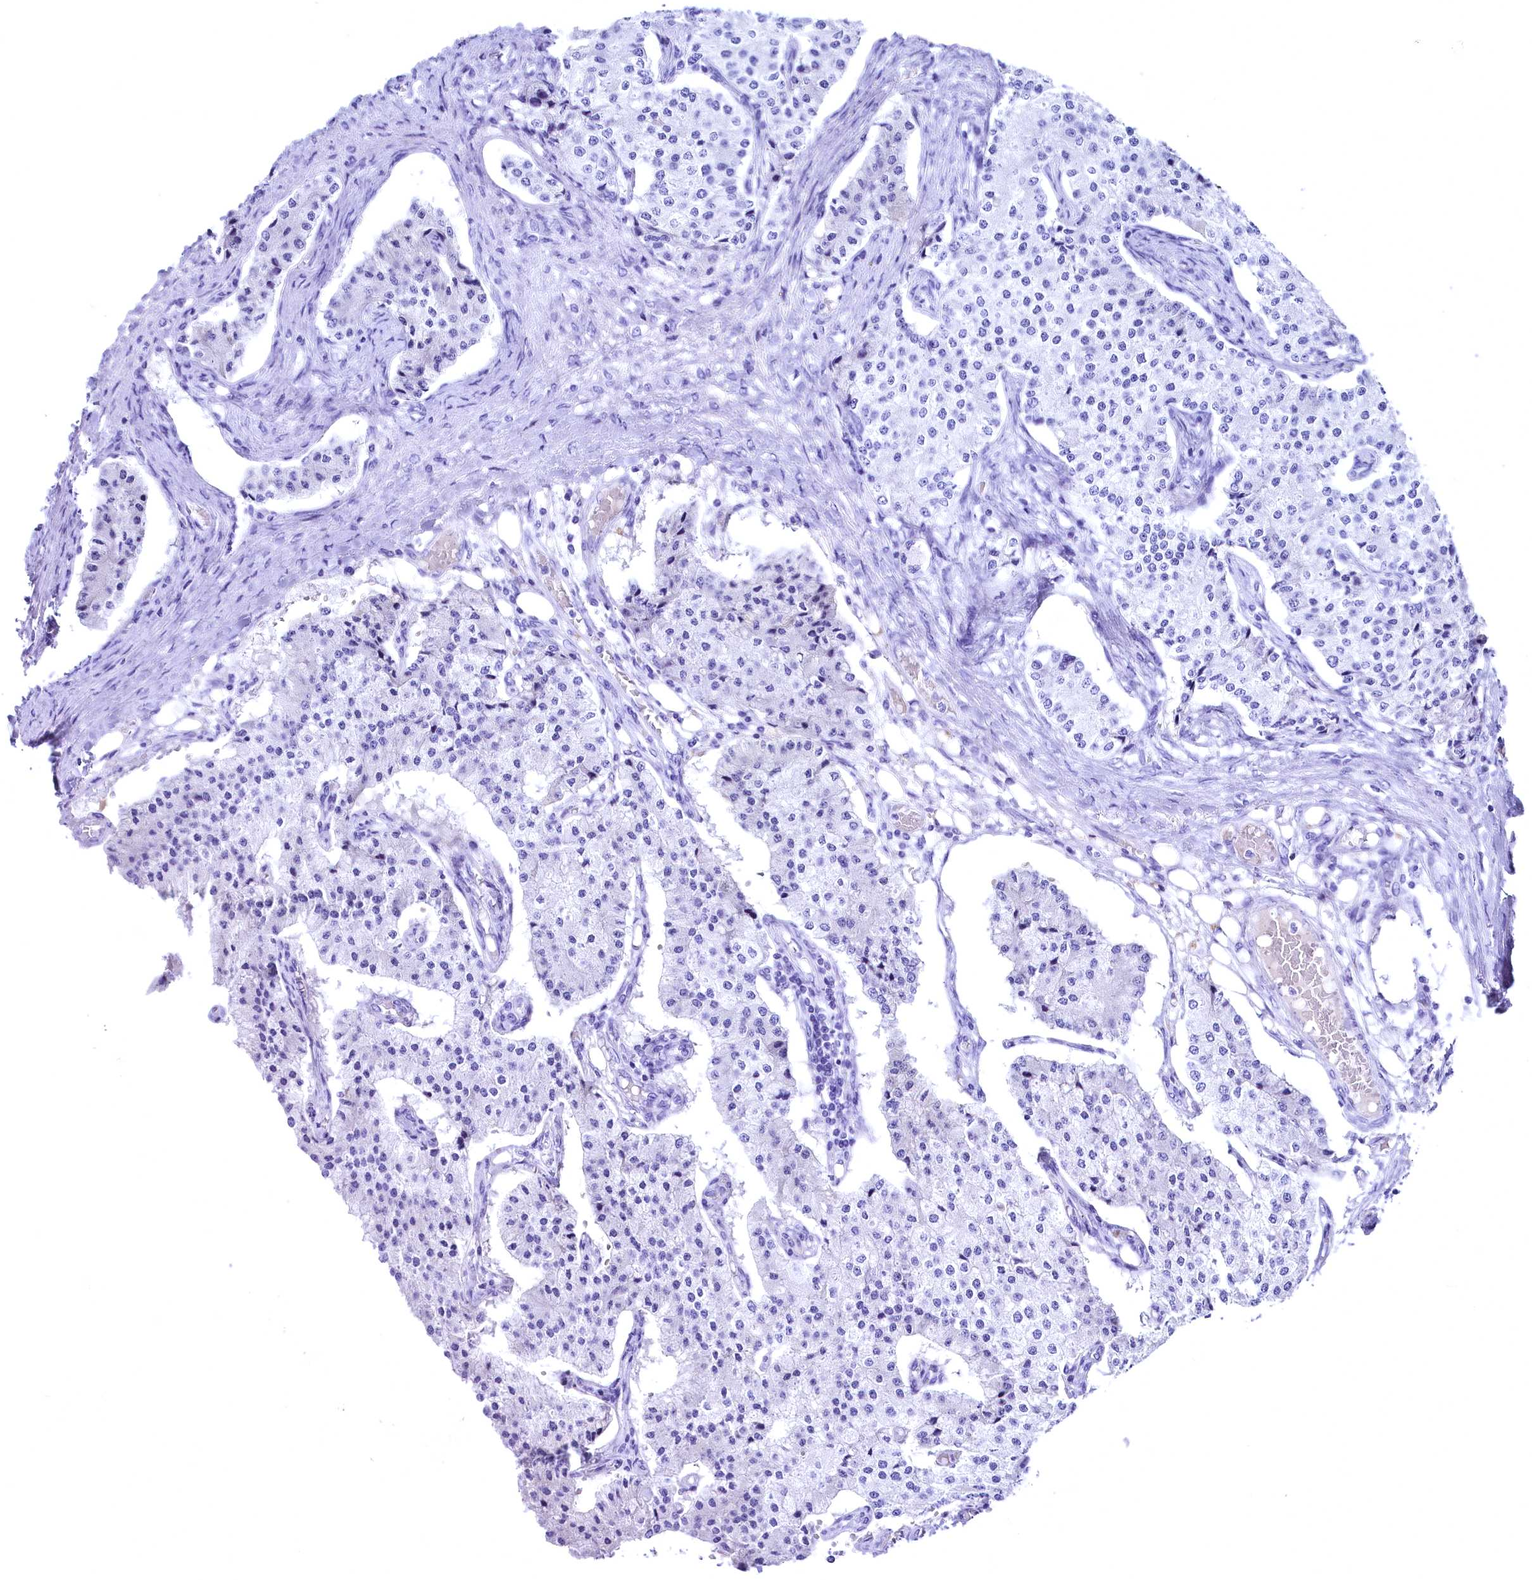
{"staining": {"intensity": "negative", "quantity": "none", "location": "none"}, "tissue": "carcinoid", "cell_type": "Tumor cells", "image_type": "cancer", "snomed": [{"axis": "morphology", "description": "Carcinoid, malignant, NOS"}, {"axis": "topography", "description": "Colon"}], "caption": "This is an immunohistochemistry histopathology image of human carcinoid (malignant). There is no positivity in tumor cells.", "gene": "SKIDA1", "patient": {"sex": "female", "age": 52}}